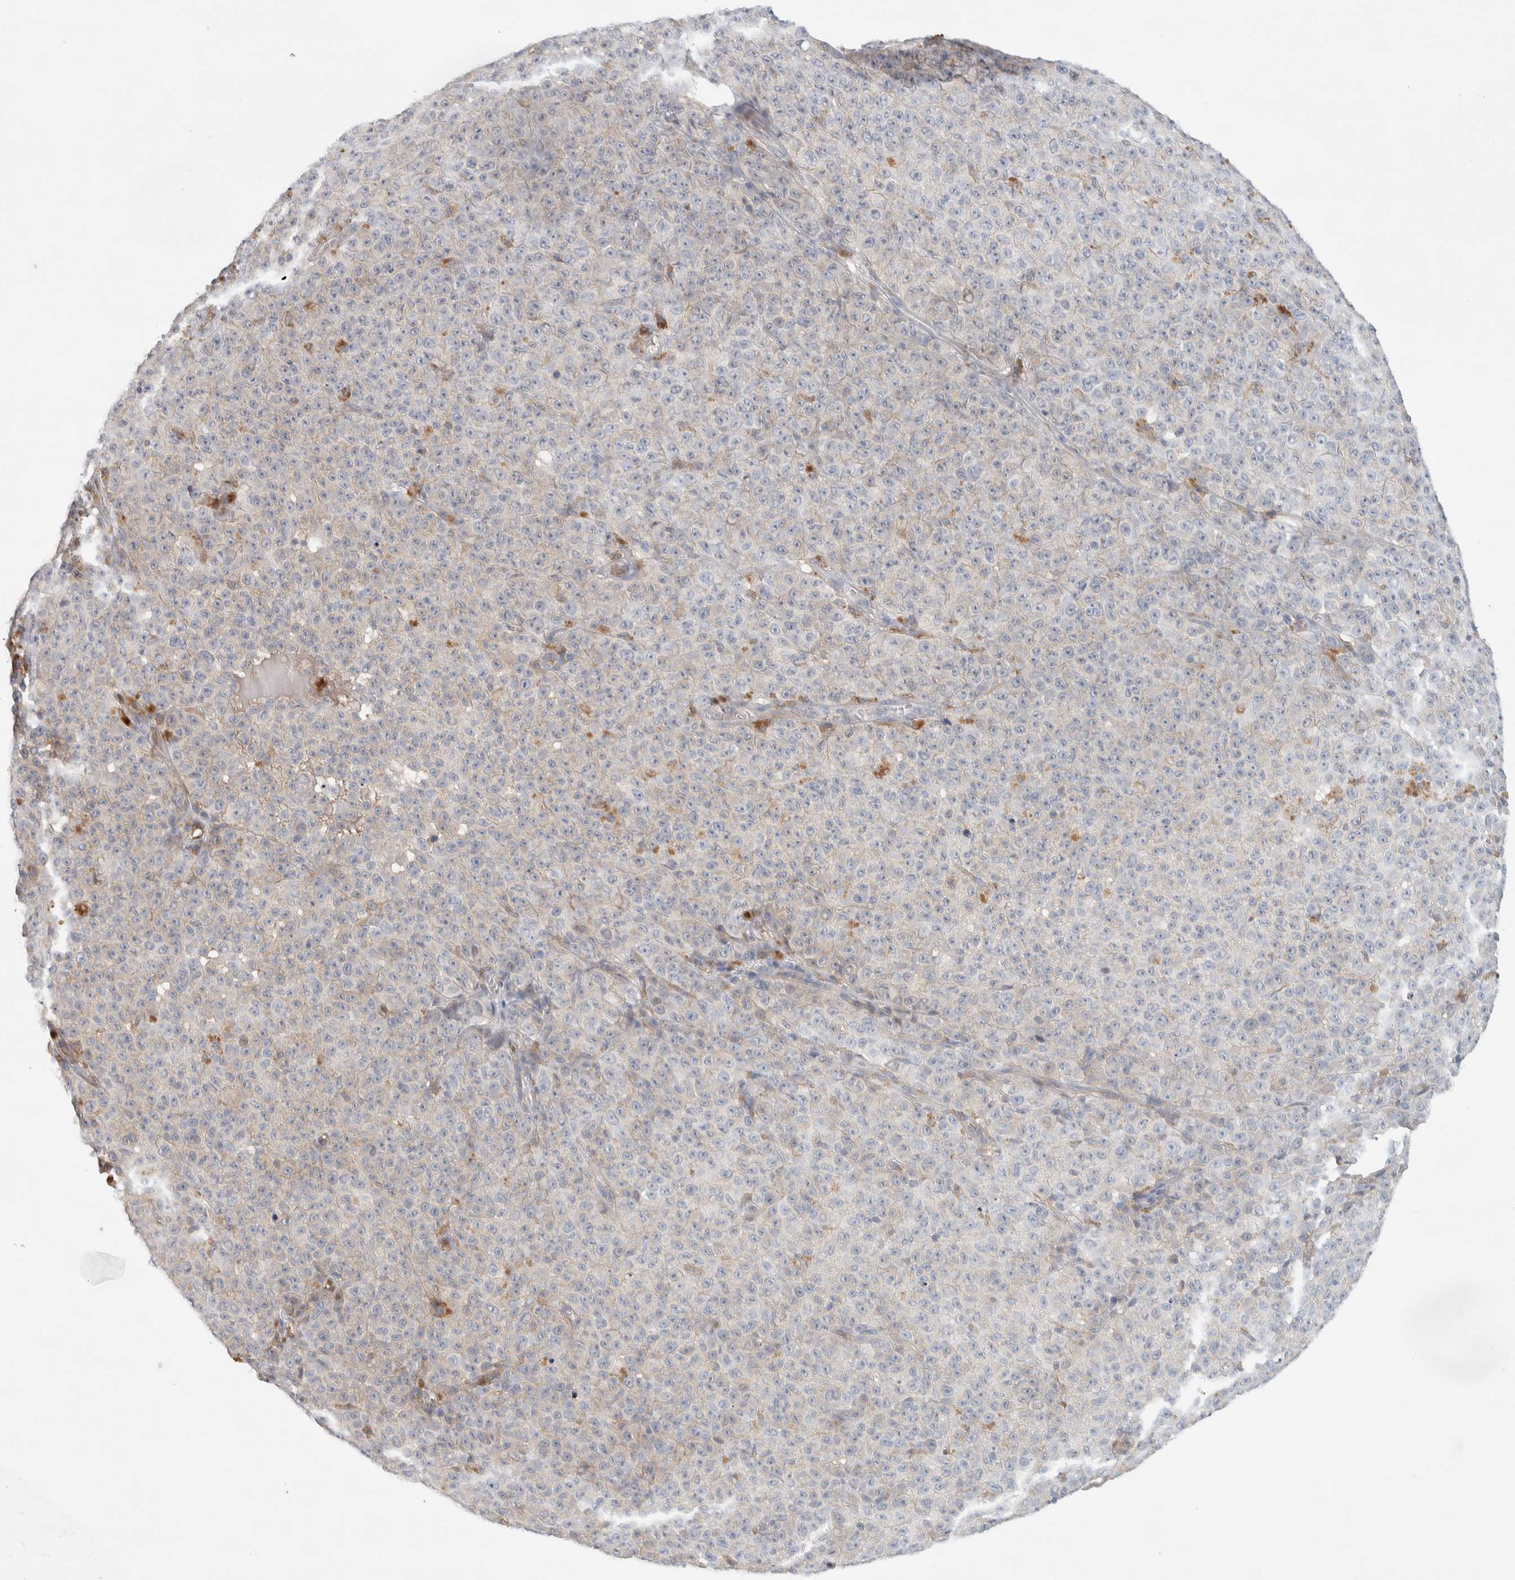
{"staining": {"intensity": "negative", "quantity": "none", "location": "none"}, "tissue": "melanoma", "cell_type": "Tumor cells", "image_type": "cancer", "snomed": [{"axis": "morphology", "description": "Malignant melanoma, NOS"}, {"axis": "topography", "description": "Skin"}], "caption": "This photomicrograph is of melanoma stained with IHC to label a protein in brown with the nuclei are counter-stained blue. There is no positivity in tumor cells.", "gene": "DEPTOR", "patient": {"sex": "female", "age": 82}}